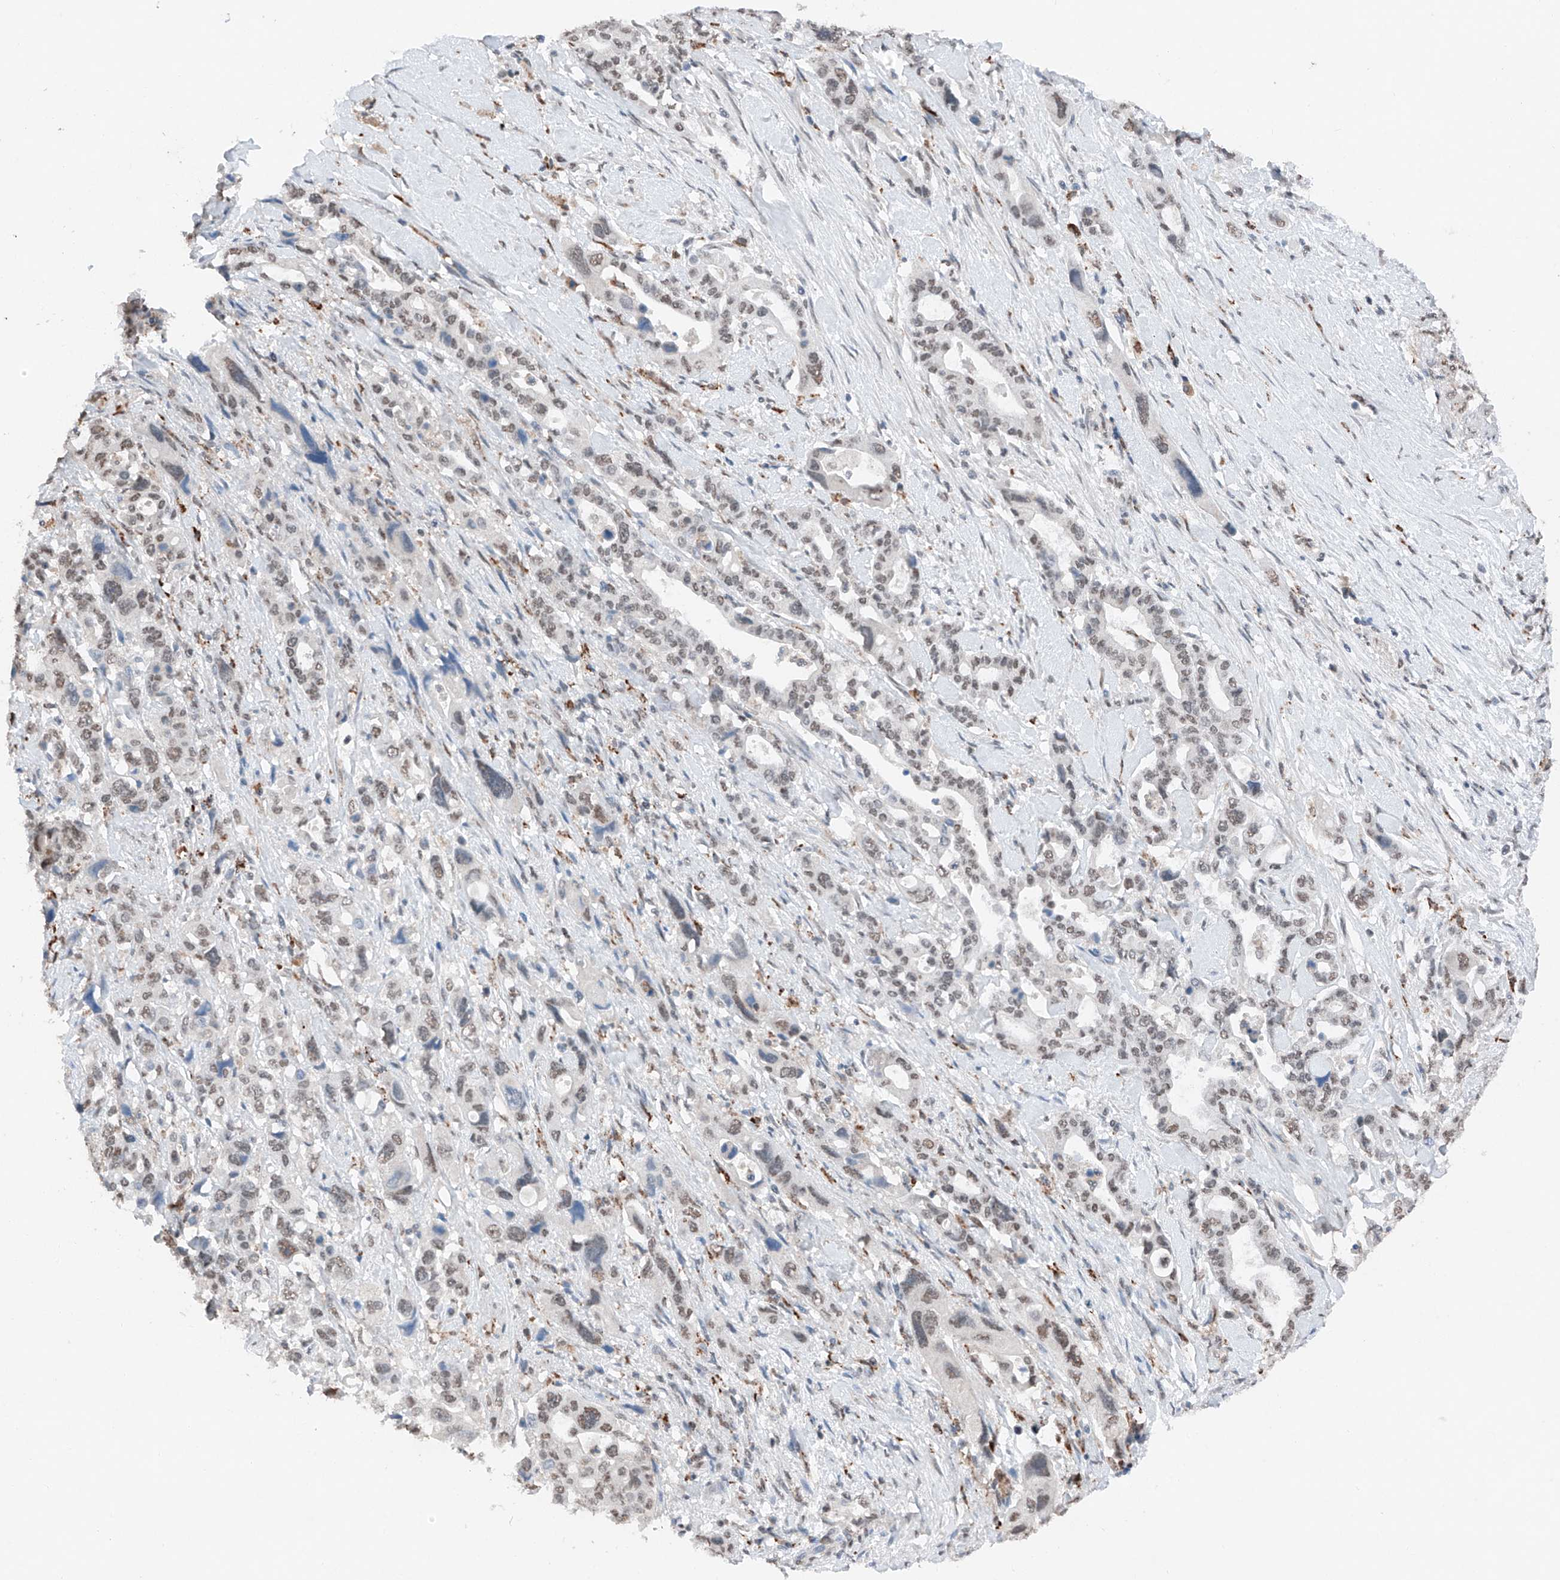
{"staining": {"intensity": "weak", "quantity": "25%-75%", "location": "nuclear"}, "tissue": "pancreatic cancer", "cell_type": "Tumor cells", "image_type": "cancer", "snomed": [{"axis": "morphology", "description": "Adenocarcinoma, NOS"}, {"axis": "topography", "description": "Pancreas"}], "caption": "Weak nuclear positivity for a protein is appreciated in approximately 25%-75% of tumor cells of pancreatic cancer using IHC.", "gene": "TBX4", "patient": {"sex": "male", "age": 46}}